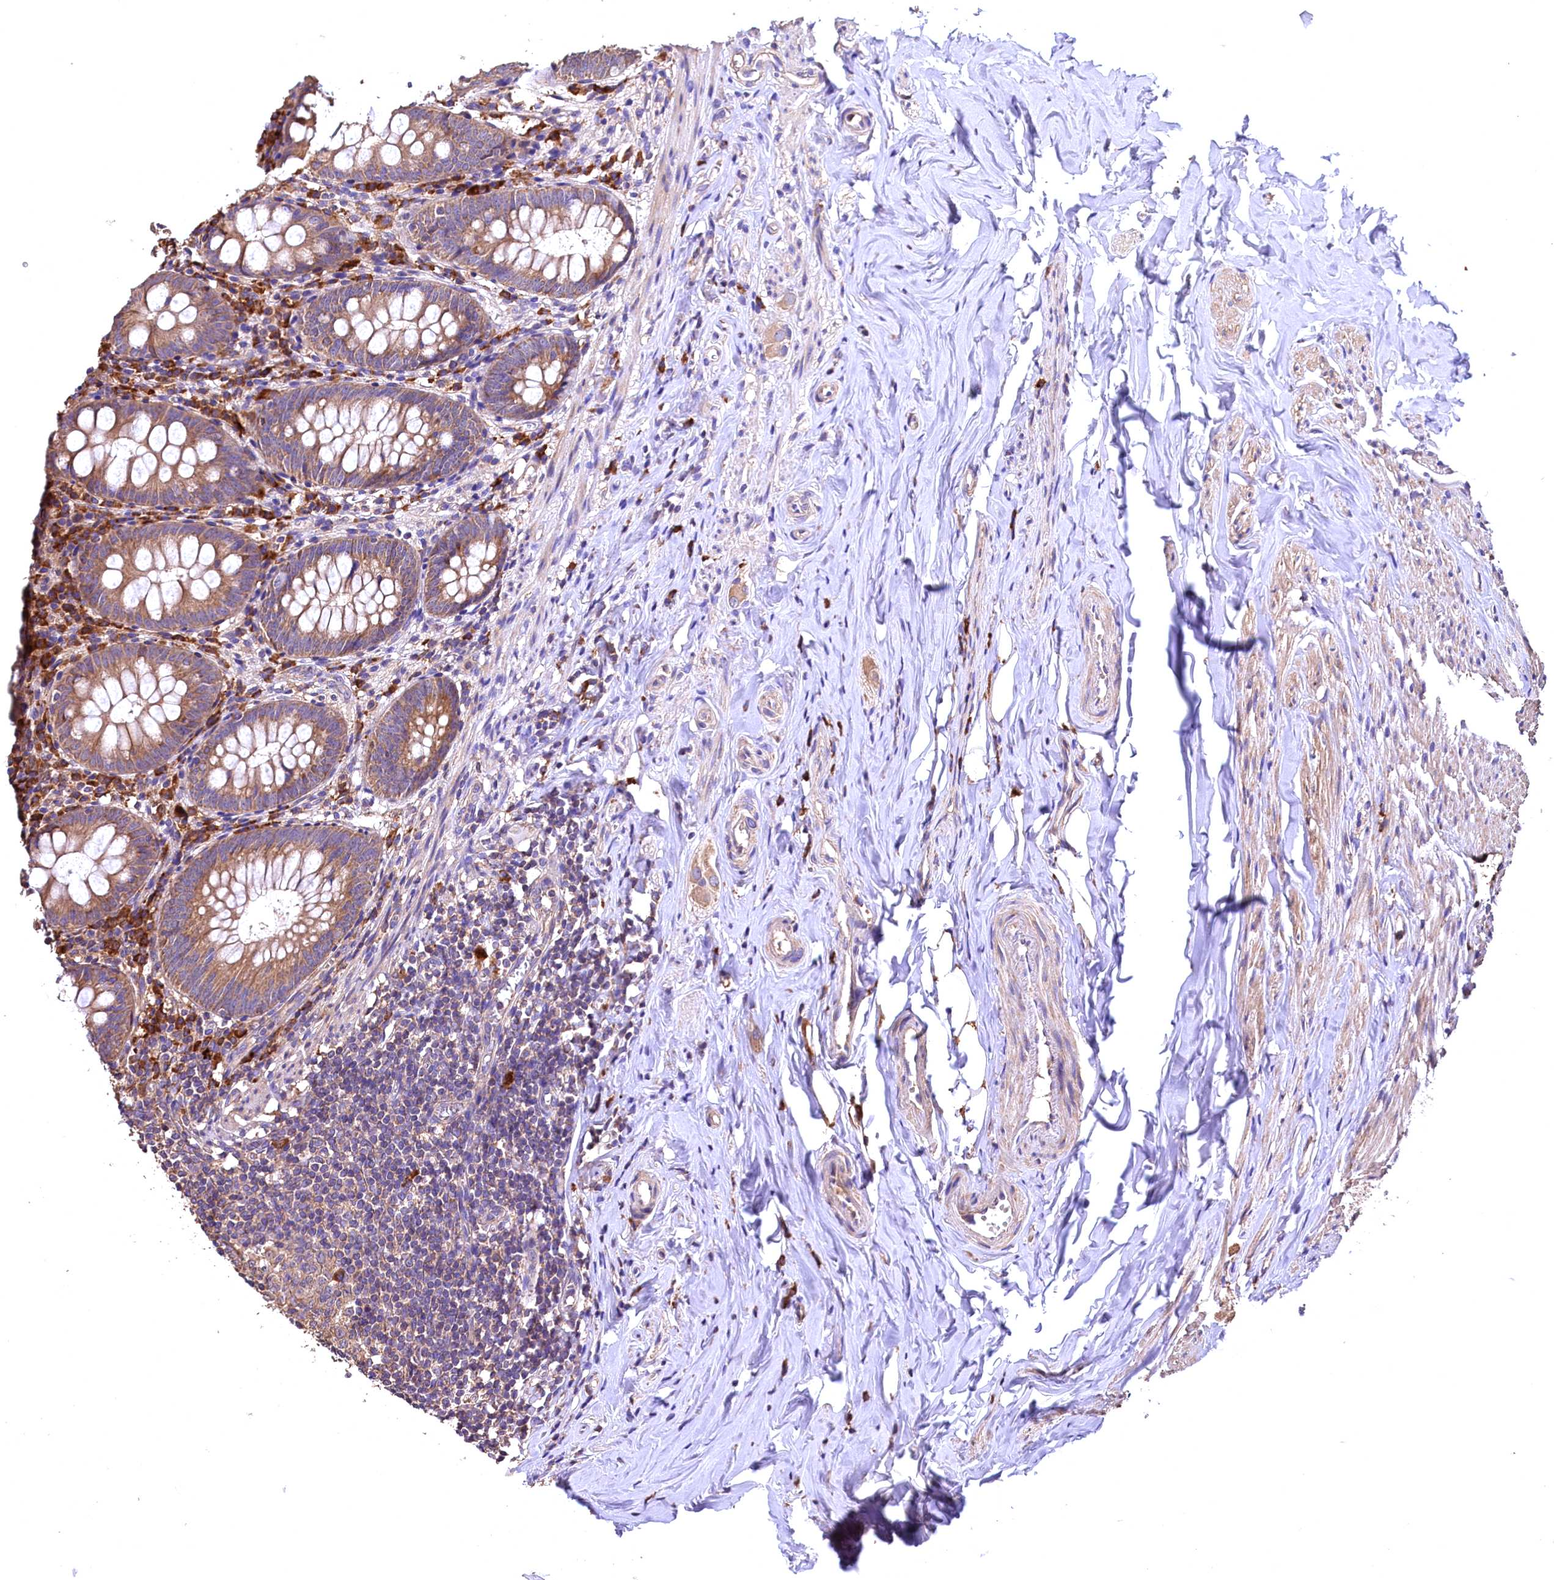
{"staining": {"intensity": "moderate", "quantity": ">75%", "location": "cytoplasmic/membranous"}, "tissue": "appendix", "cell_type": "Glandular cells", "image_type": "normal", "snomed": [{"axis": "morphology", "description": "Normal tissue, NOS"}, {"axis": "topography", "description": "Appendix"}], "caption": "Protein staining of benign appendix reveals moderate cytoplasmic/membranous expression in about >75% of glandular cells. (DAB IHC, brown staining for protein, blue staining for nuclei).", "gene": "ENKD1", "patient": {"sex": "female", "age": 51}}